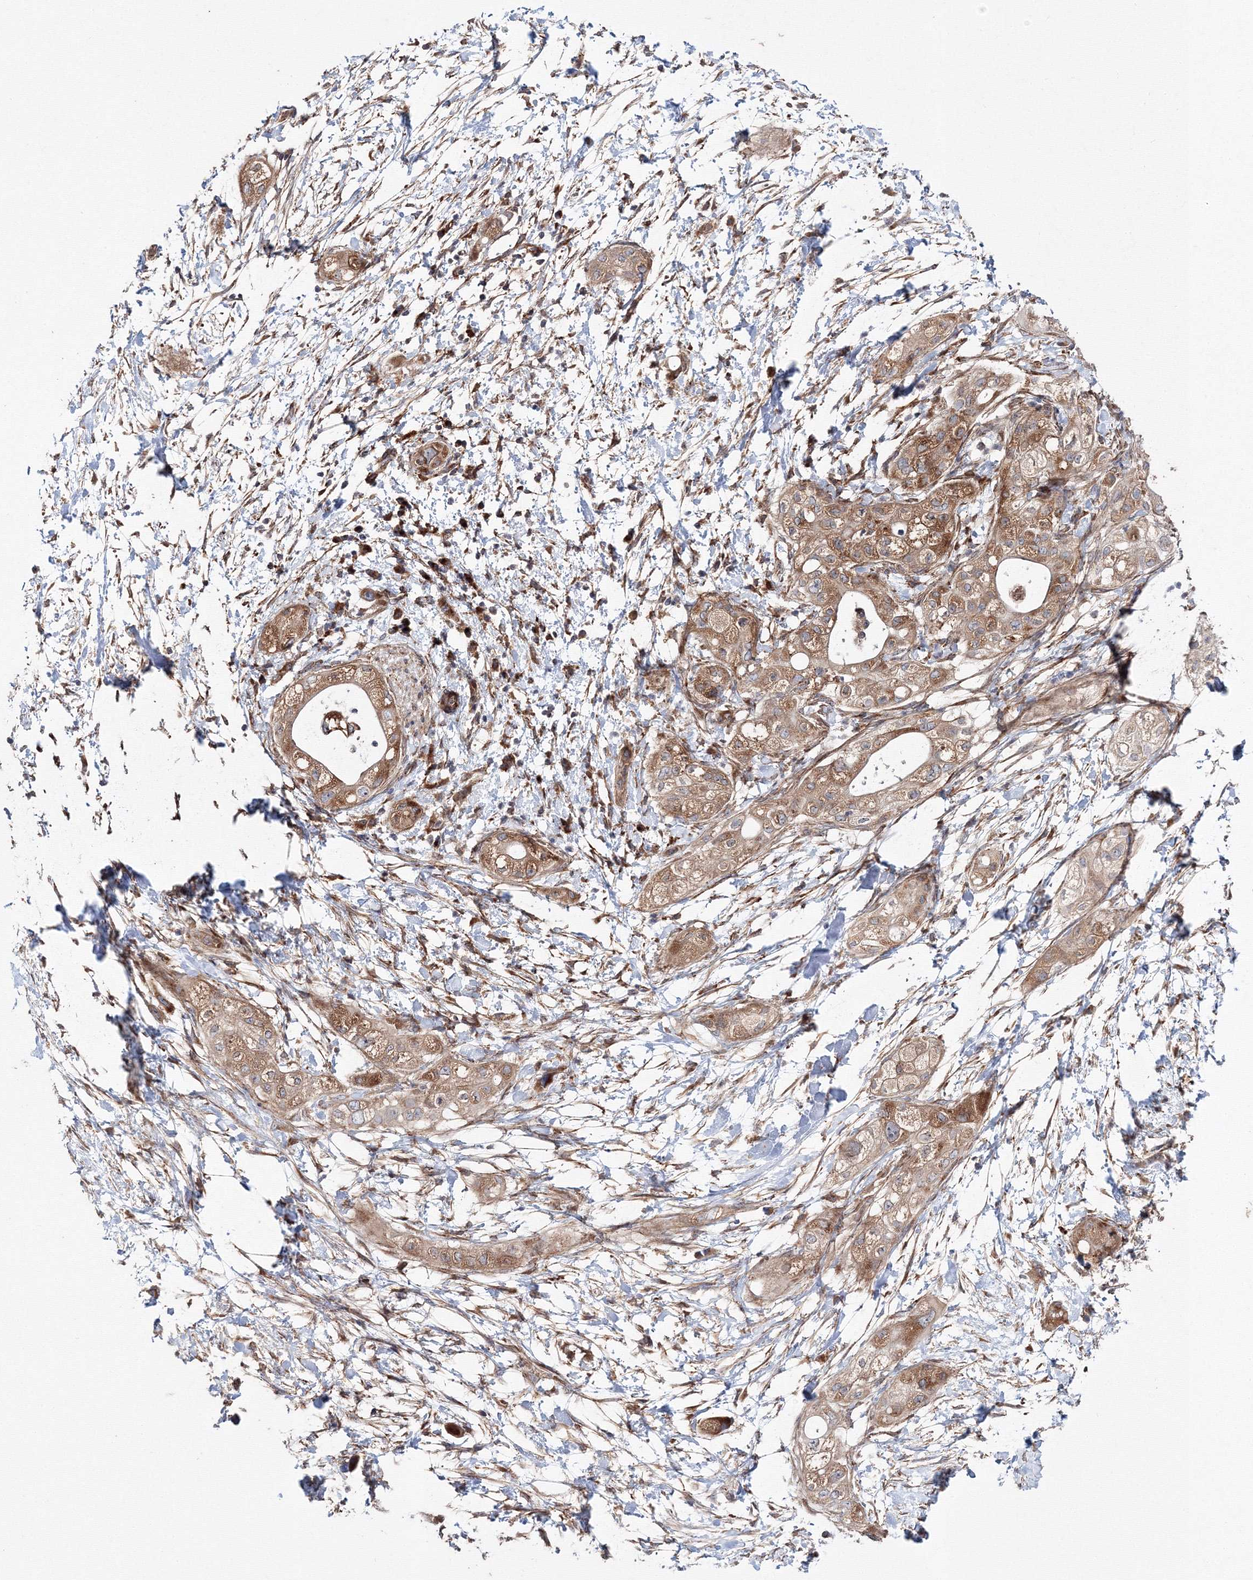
{"staining": {"intensity": "moderate", "quantity": ">75%", "location": "cytoplasmic/membranous"}, "tissue": "pancreatic cancer", "cell_type": "Tumor cells", "image_type": "cancer", "snomed": [{"axis": "morphology", "description": "Adenocarcinoma, NOS"}, {"axis": "topography", "description": "Pancreas"}], "caption": "High-power microscopy captured an IHC photomicrograph of pancreatic cancer, revealing moderate cytoplasmic/membranous staining in about >75% of tumor cells. The protein is stained brown, and the nuclei are stained in blue (DAB (3,3'-diaminobenzidine) IHC with brightfield microscopy, high magnification).", "gene": "DDO", "patient": {"sex": "male", "age": 58}}